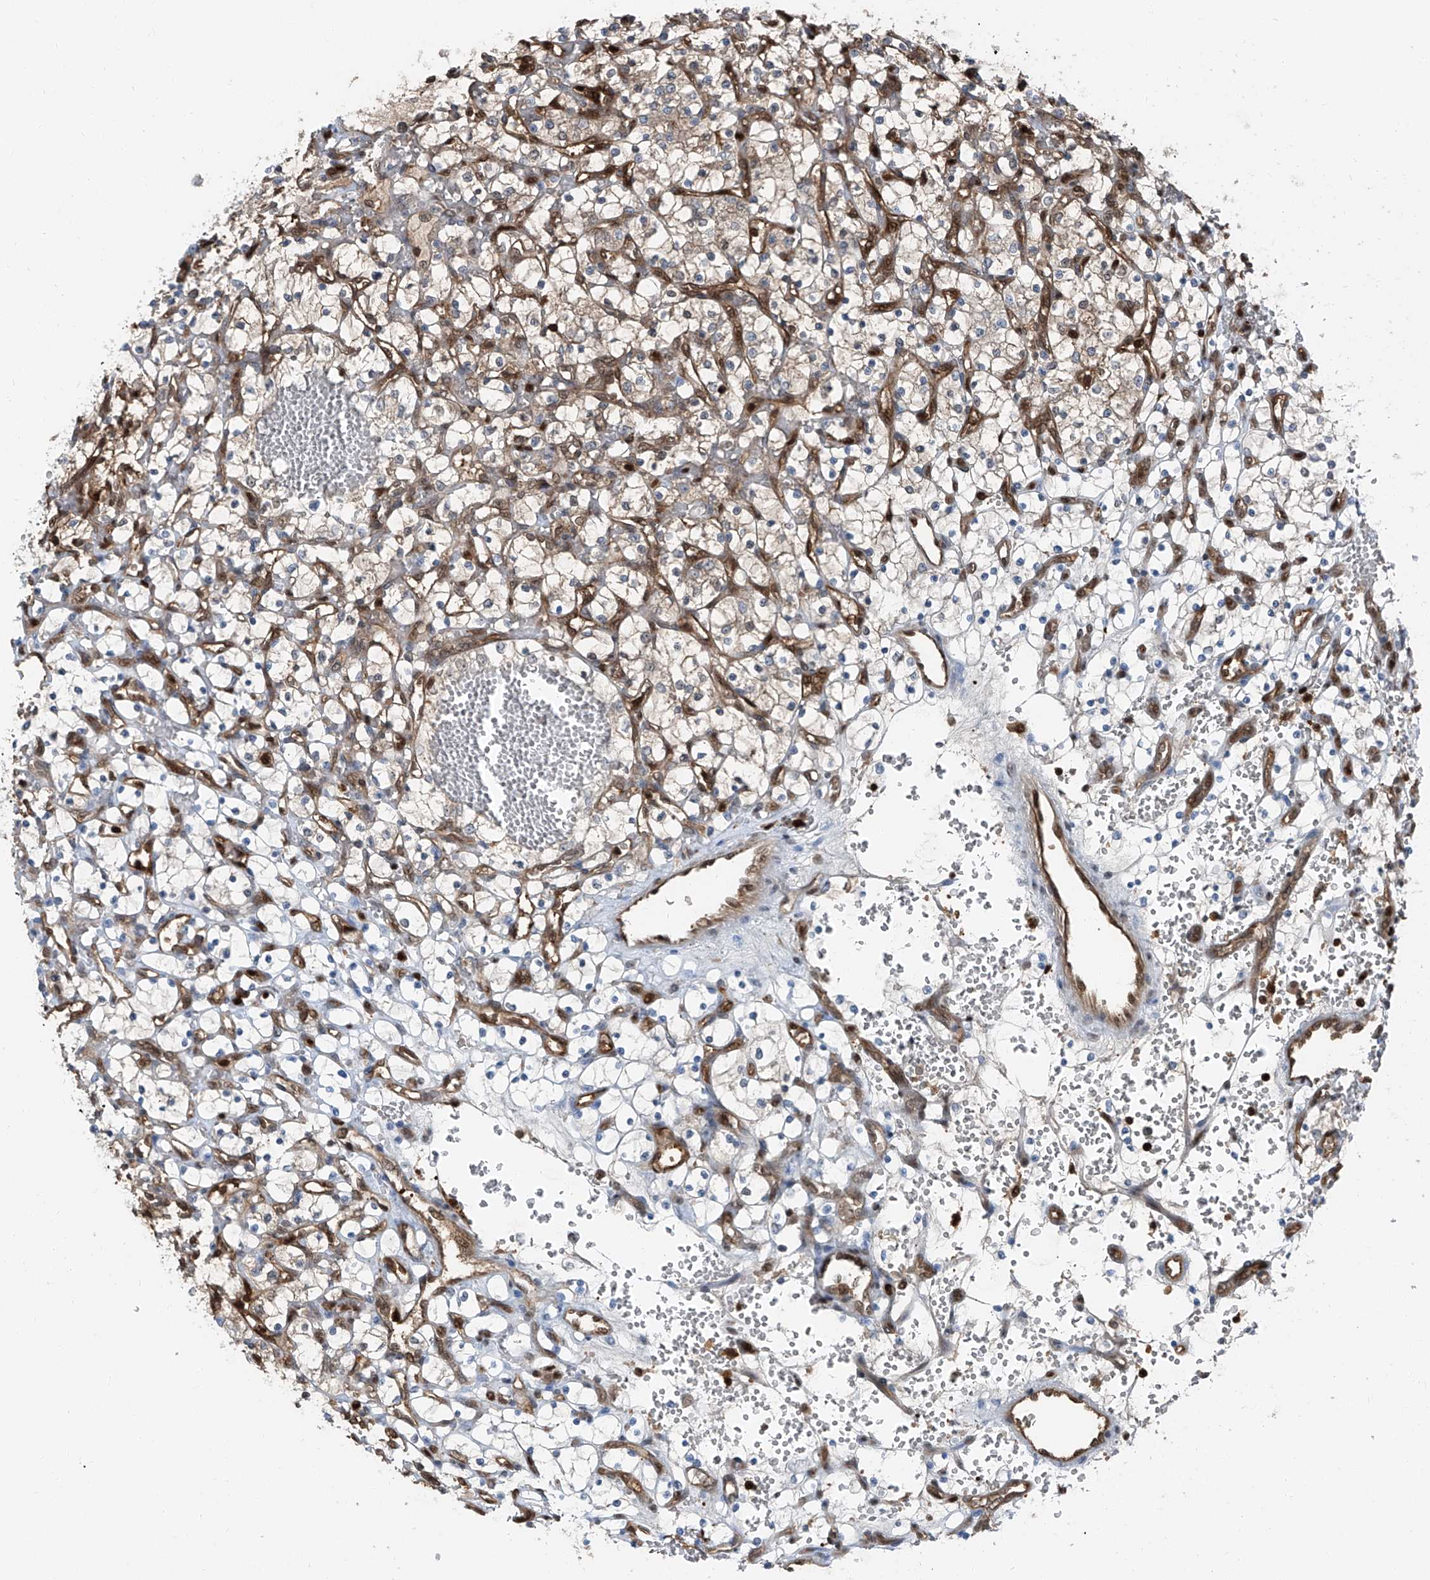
{"staining": {"intensity": "weak", "quantity": "25%-75%", "location": "cytoplasmic/membranous"}, "tissue": "renal cancer", "cell_type": "Tumor cells", "image_type": "cancer", "snomed": [{"axis": "morphology", "description": "Adenocarcinoma, NOS"}, {"axis": "topography", "description": "Kidney"}], "caption": "Protein staining demonstrates weak cytoplasmic/membranous staining in about 25%-75% of tumor cells in renal cancer.", "gene": "PSMB10", "patient": {"sex": "female", "age": 69}}